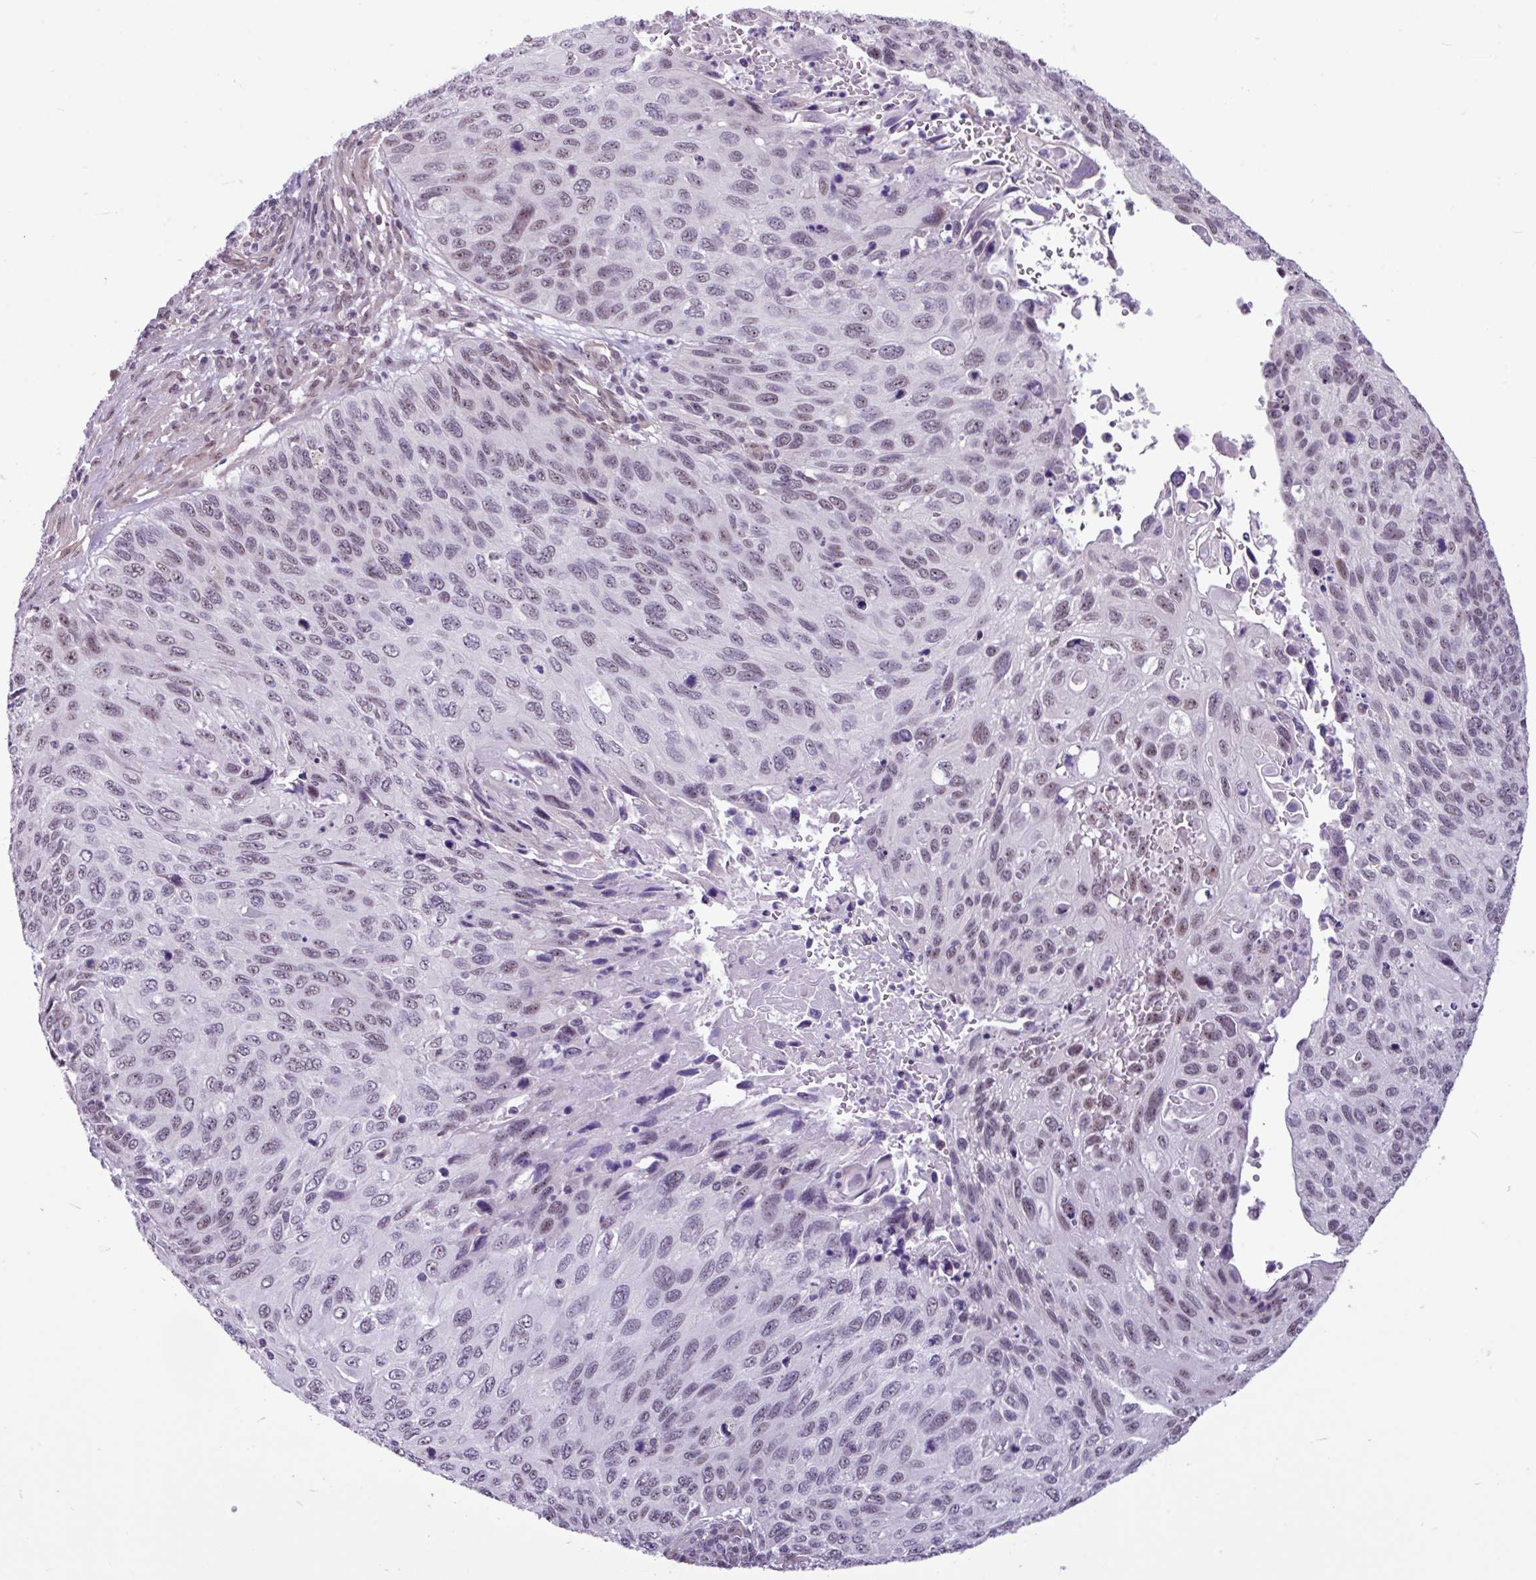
{"staining": {"intensity": "weak", "quantity": "25%-75%", "location": "nuclear"}, "tissue": "cervical cancer", "cell_type": "Tumor cells", "image_type": "cancer", "snomed": [{"axis": "morphology", "description": "Squamous cell carcinoma, NOS"}, {"axis": "topography", "description": "Cervix"}], "caption": "Tumor cells demonstrate low levels of weak nuclear staining in about 25%-75% of cells in squamous cell carcinoma (cervical).", "gene": "UTP18", "patient": {"sex": "female", "age": 70}}